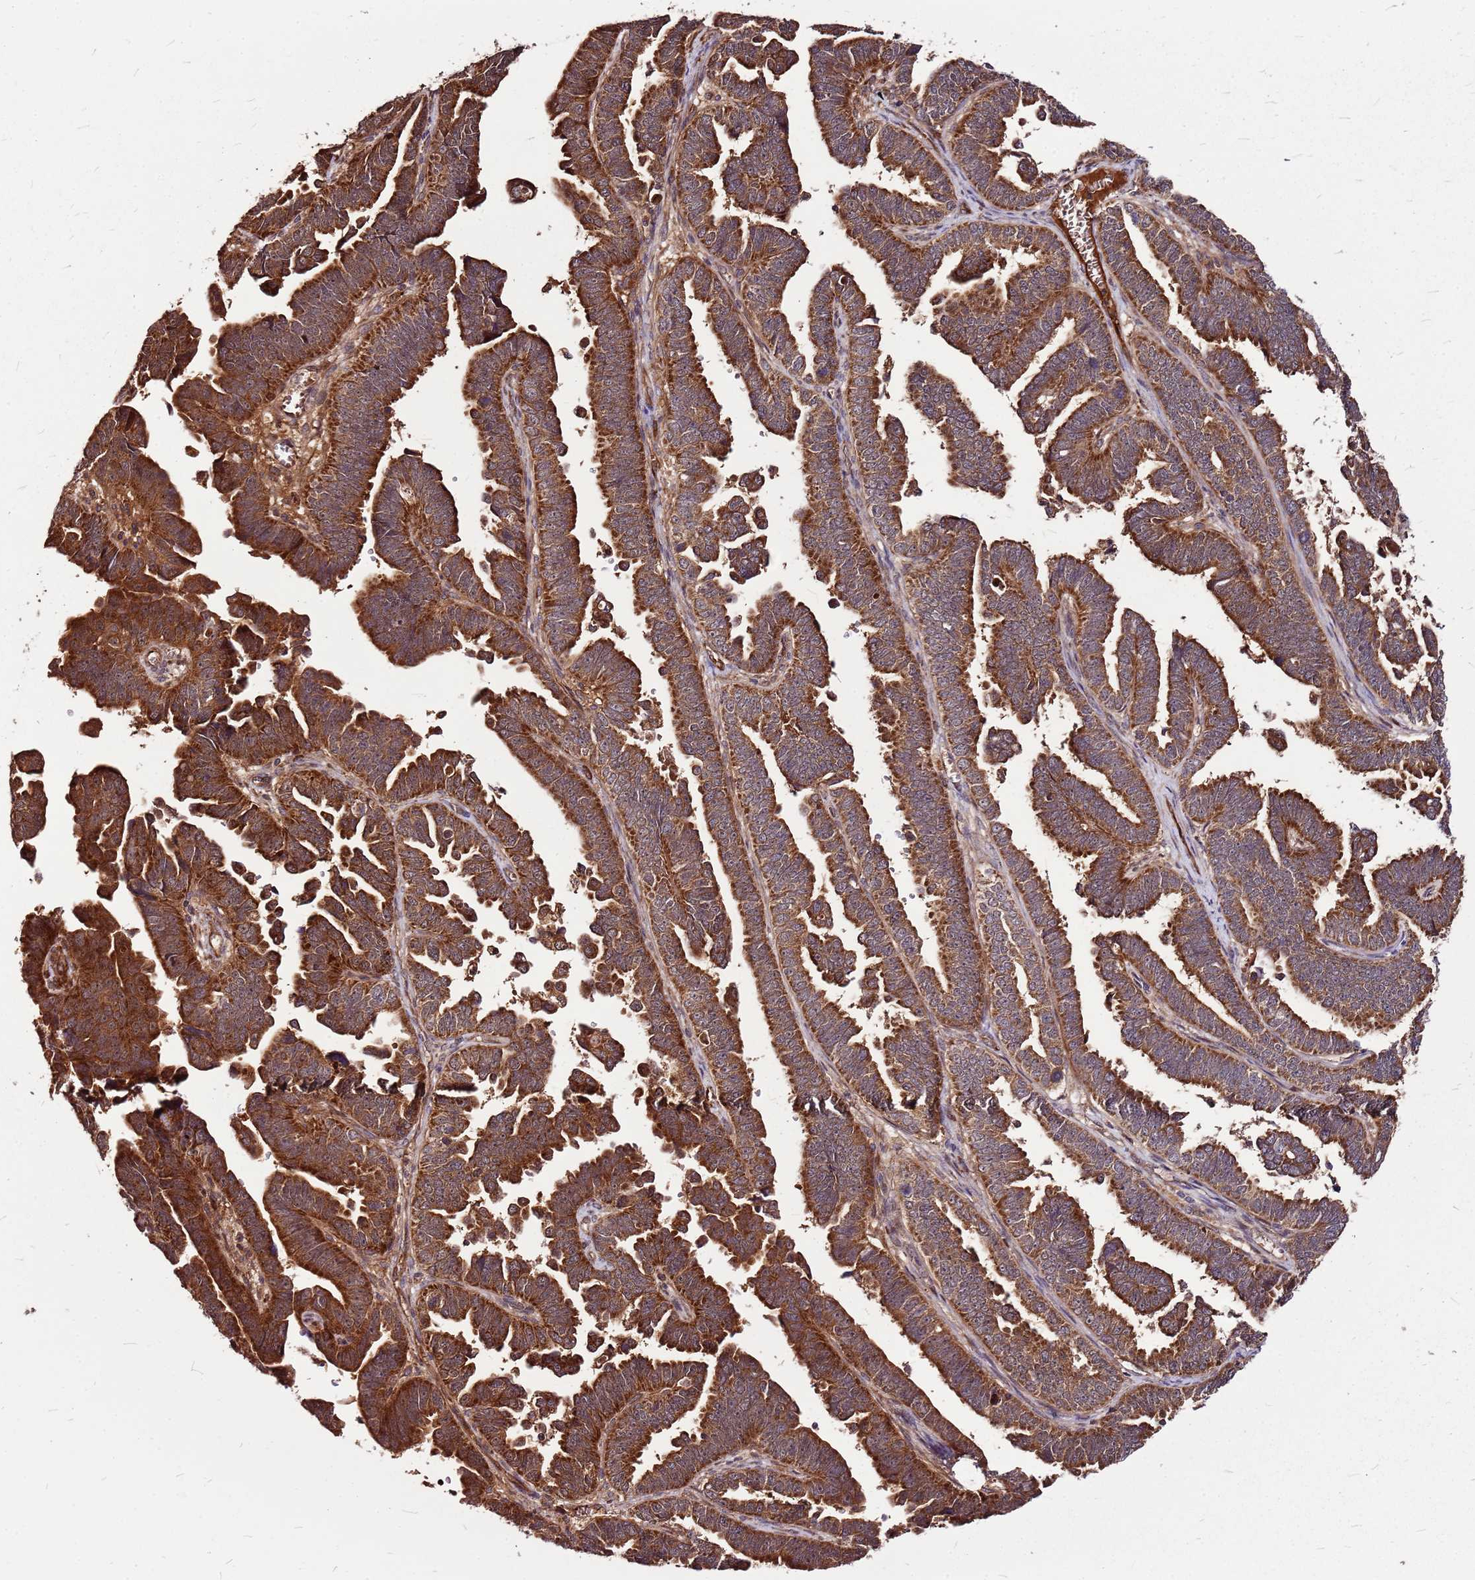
{"staining": {"intensity": "strong", "quantity": ">75%", "location": "cytoplasmic/membranous"}, "tissue": "endometrial cancer", "cell_type": "Tumor cells", "image_type": "cancer", "snomed": [{"axis": "morphology", "description": "Adenocarcinoma, NOS"}, {"axis": "topography", "description": "Endometrium"}], "caption": "The image exhibits a brown stain indicating the presence of a protein in the cytoplasmic/membranous of tumor cells in endometrial cancer (adenocarcinoma). Nuclei are stained in blue.", "gene": "LYPLAL1", "patient": {"sex": "female", "age": 75}}